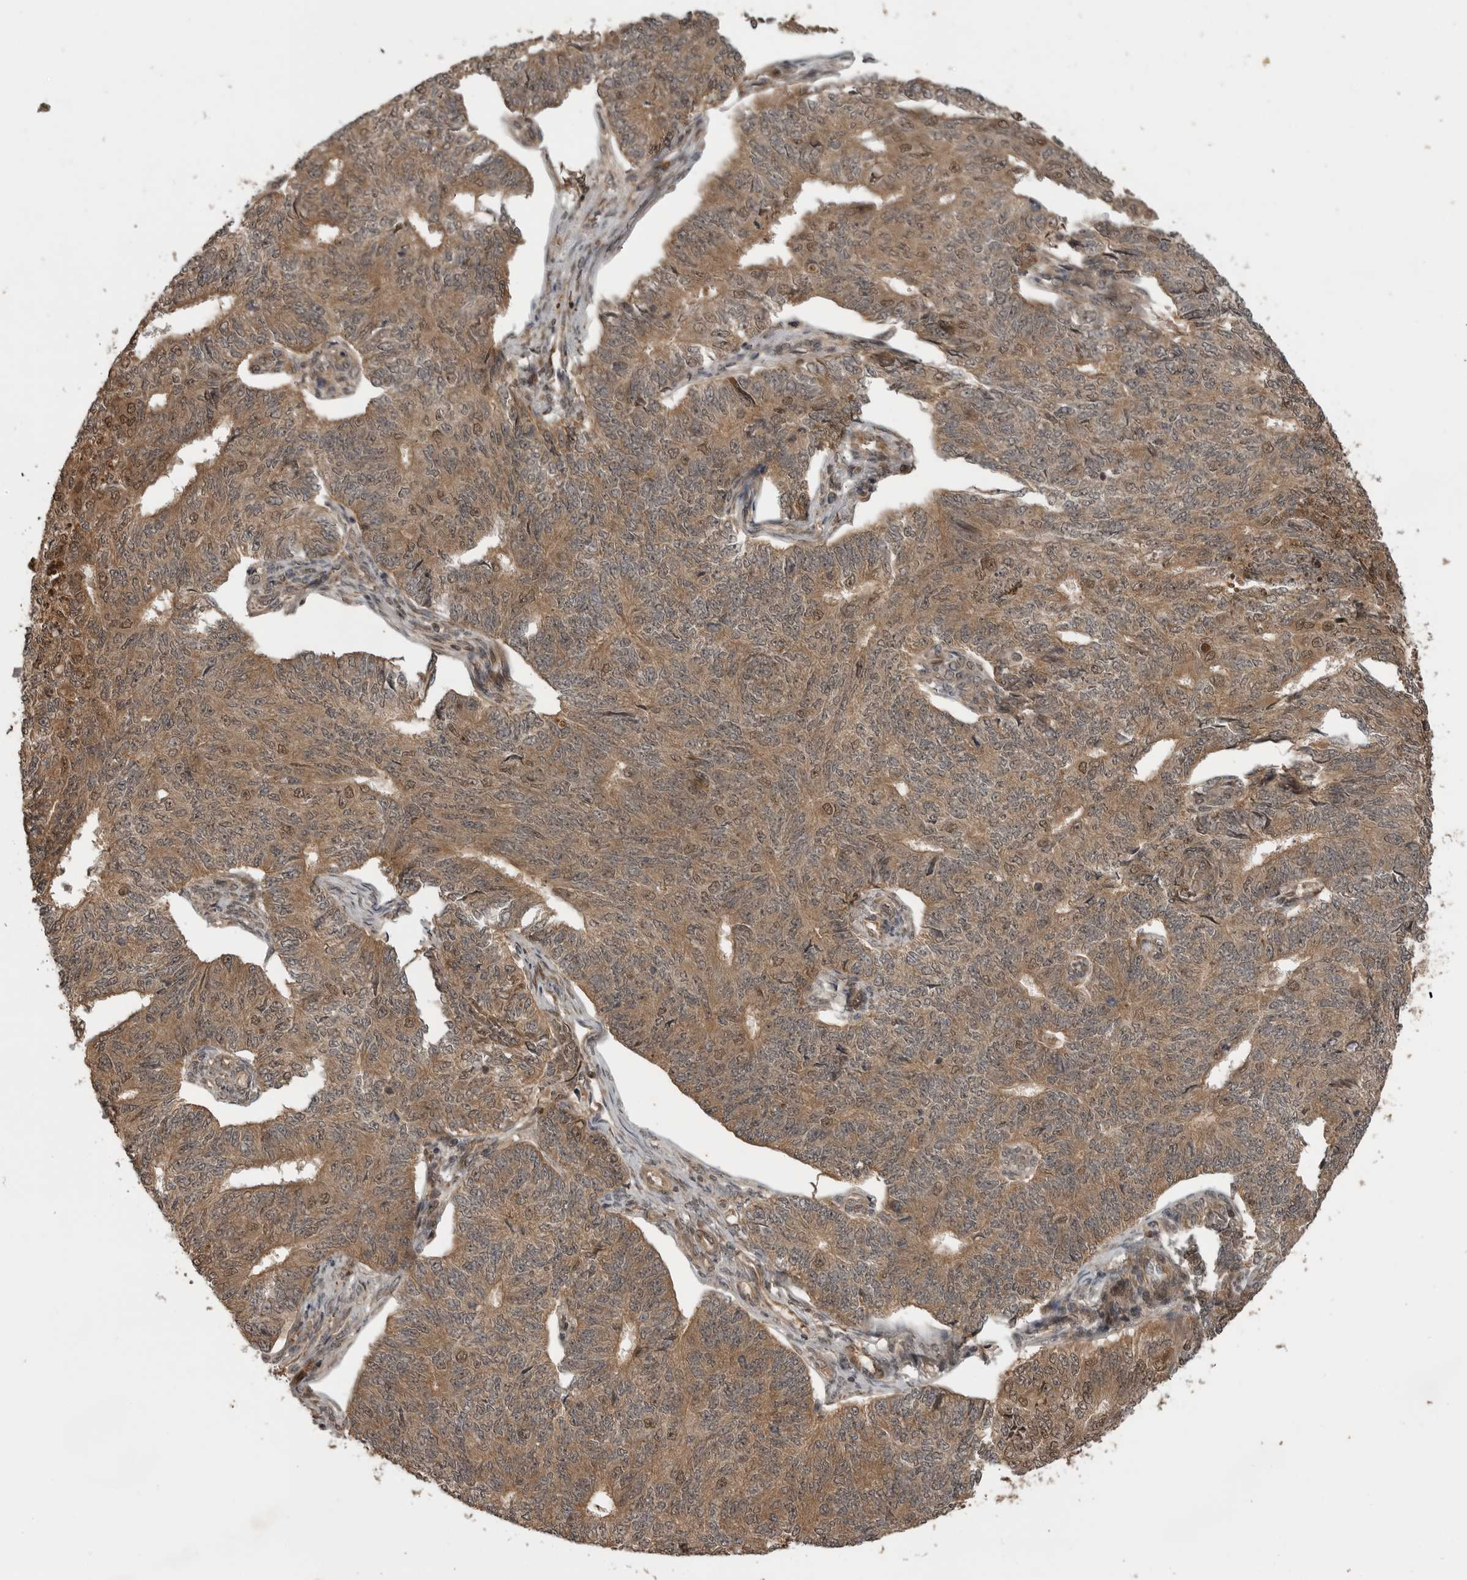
{"staining": {"intensity": "moderate", "quantity": ">75%", "location": "cytoplasmic/membranous"}, "tissue": "endometrial cancer", "cell_type": "Tumor cells", "image_type": "cancer", "snomed": [{"axis": "morphology", "description": "Adenocarcinoma, NOS"}, {"axis": "topography", "description": "Endometrium"}], "caption": "Immunohistochemical staining of human endometrial adenocarcinoma exhibits moderate cytoplasmic/membranous protein positivity in approximately >75% of tumor cells. (brown staining indicates protein expression, while blue staining denotes nuclei).", "gene": "AKAP7", "patient": {"sex": "female", "age": 32}}